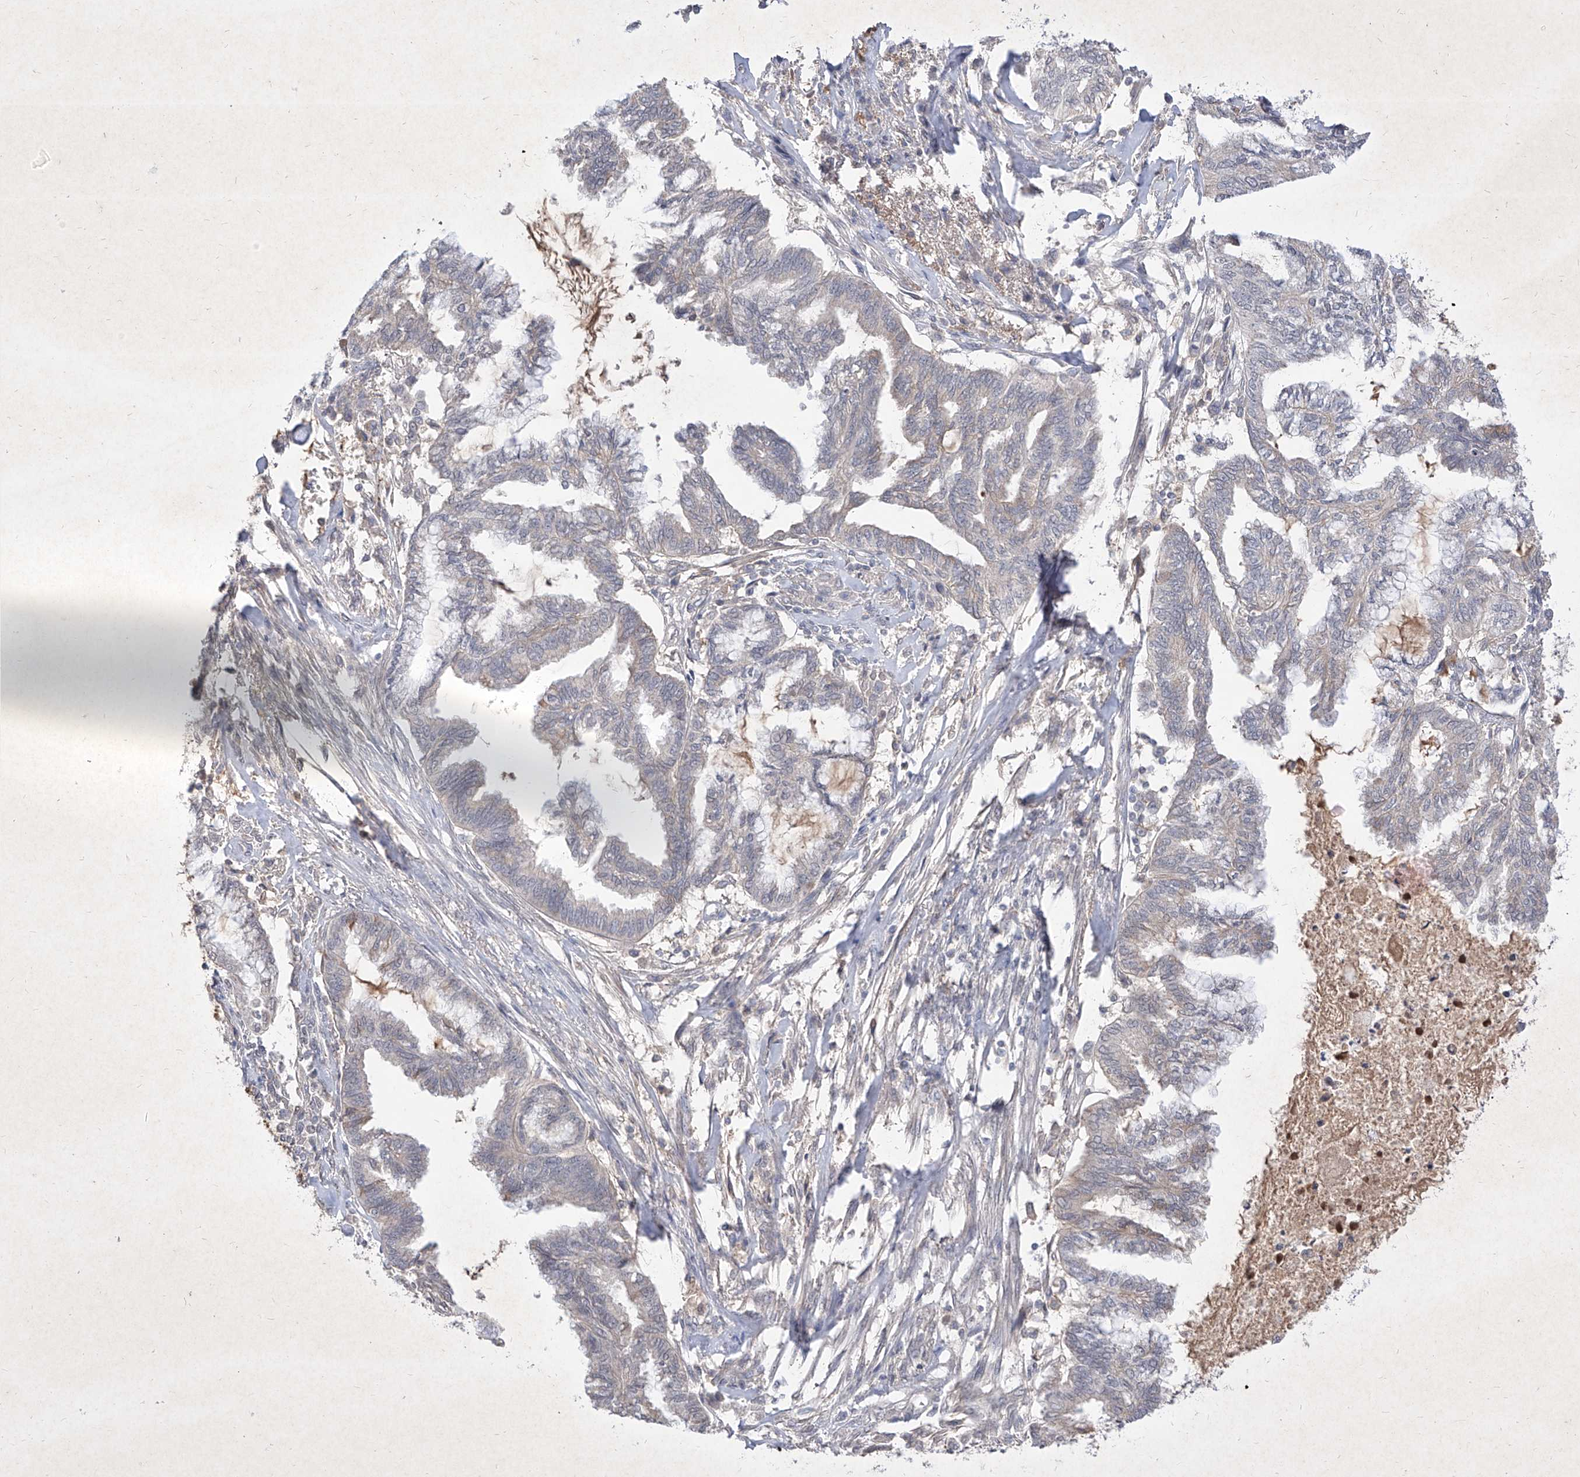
{"staining": {"intensity": "negative", "quantity": "none", "location": "none"}, "tissue": "endometrial cancer", "cell_type": "Tumor cells", "image_type": "cancer", "snomed": [{"axis": "morphology", "description": "Adenocarcinoma, NOS"}, {"axis": "topography", "description": "Endometrium"}], "caption": "Image shows no protein expression in tumor cells of endometrial cancer tissue. (Brightfield microscopy of DAB (3,3'-diaminobenzidine) immunohistochemistry at high magnification).", "gene": "C4A", "patient": {"sex": "female", "age": 86}}